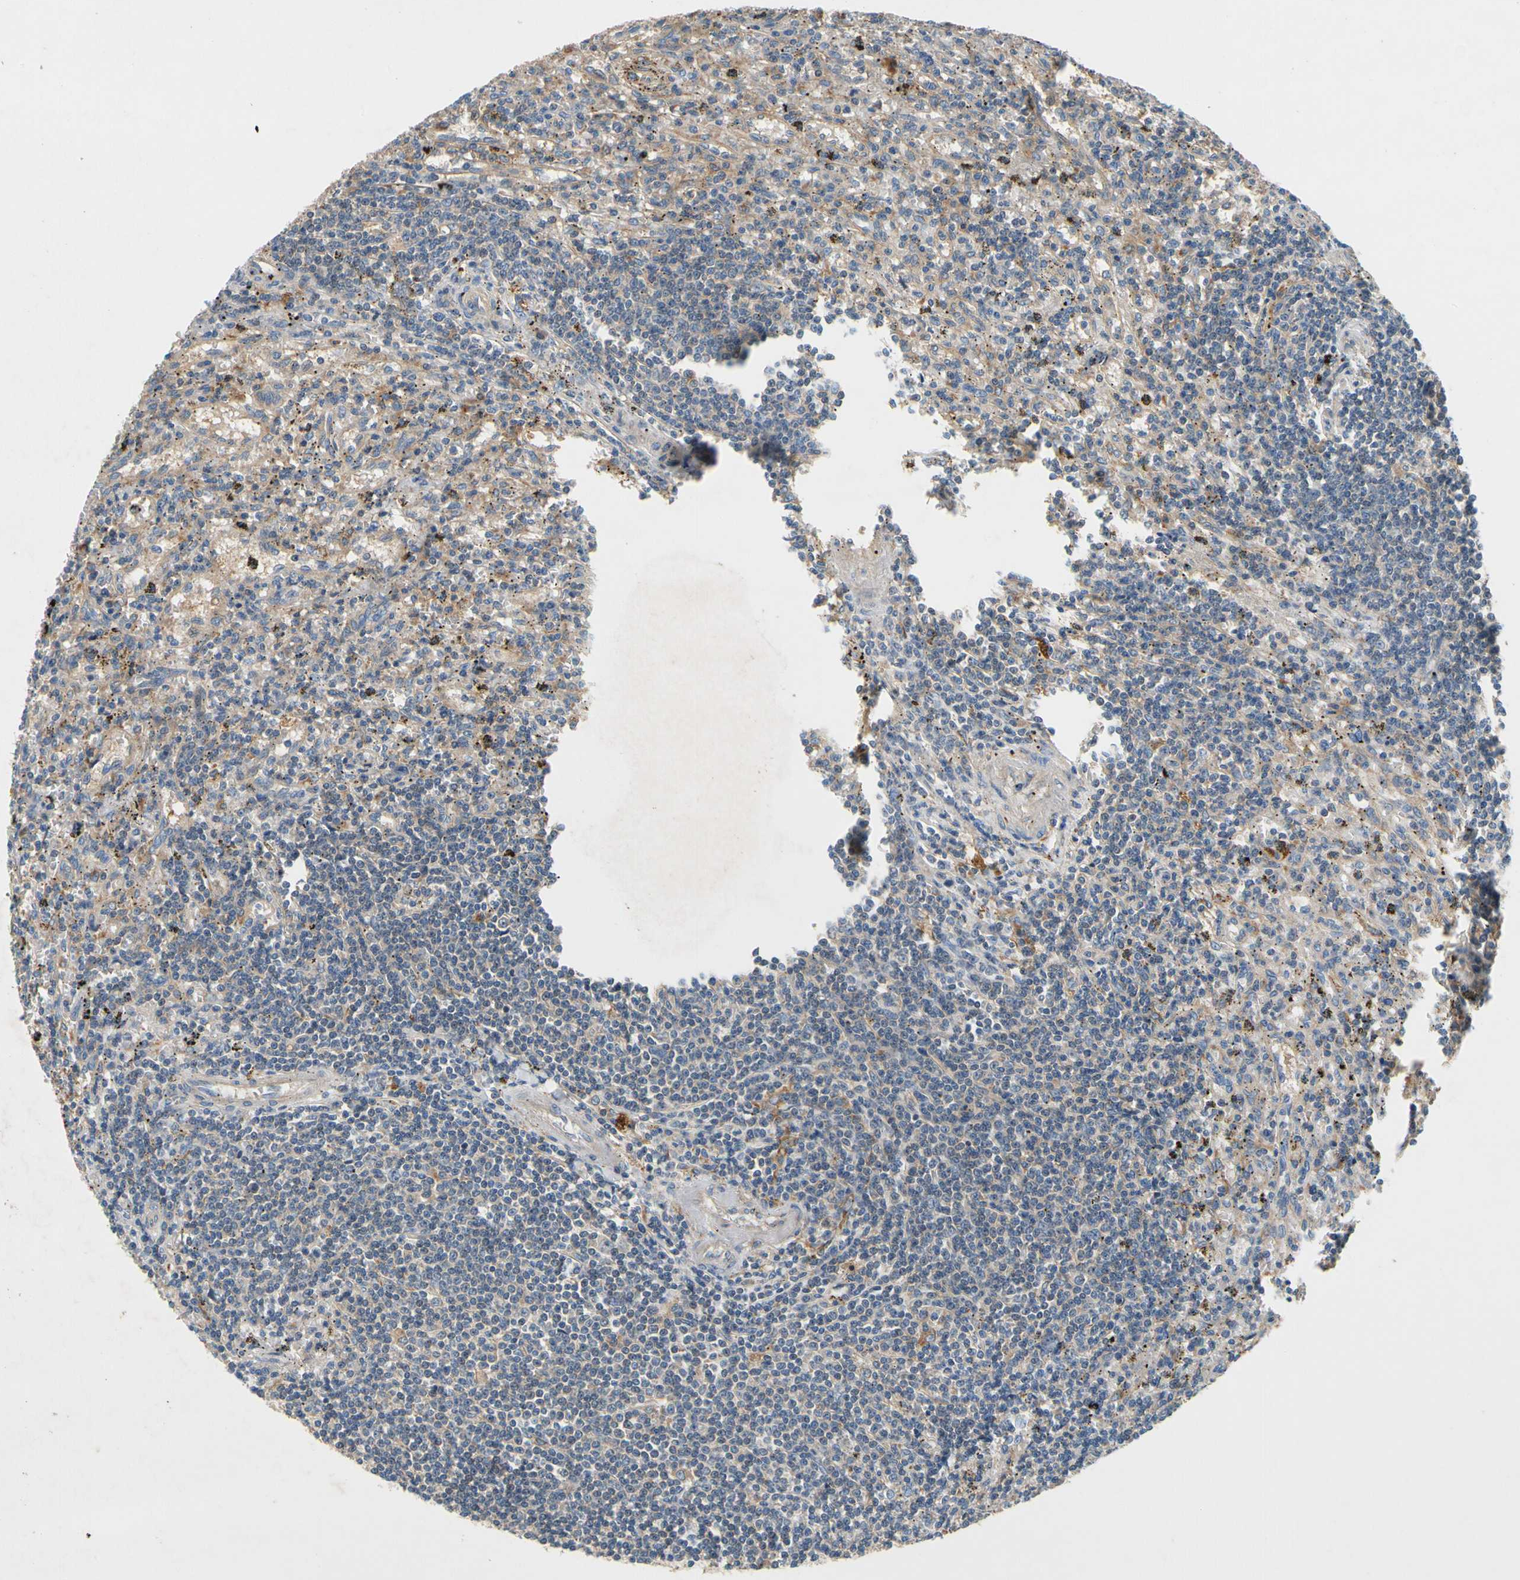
{"staining": {"intensity": "negative", "quantity": "none", "location": "none"}, "tissue": "lymphoma", "cell_type": "Tumor cells", "image_type": "cancer", "snomed": [{"axis": "morphology", "description": "Malignant lymphoma, non-Hodgkin's type, Low grade"}, {"axis": "topography", "description": "Spleen"}], "caption": "A histopathology image of lymphoma stained for a protein shows no brown staining in tumor cells.", "gene": "USP46", "patient": {"sex": "male", "age": 76}}